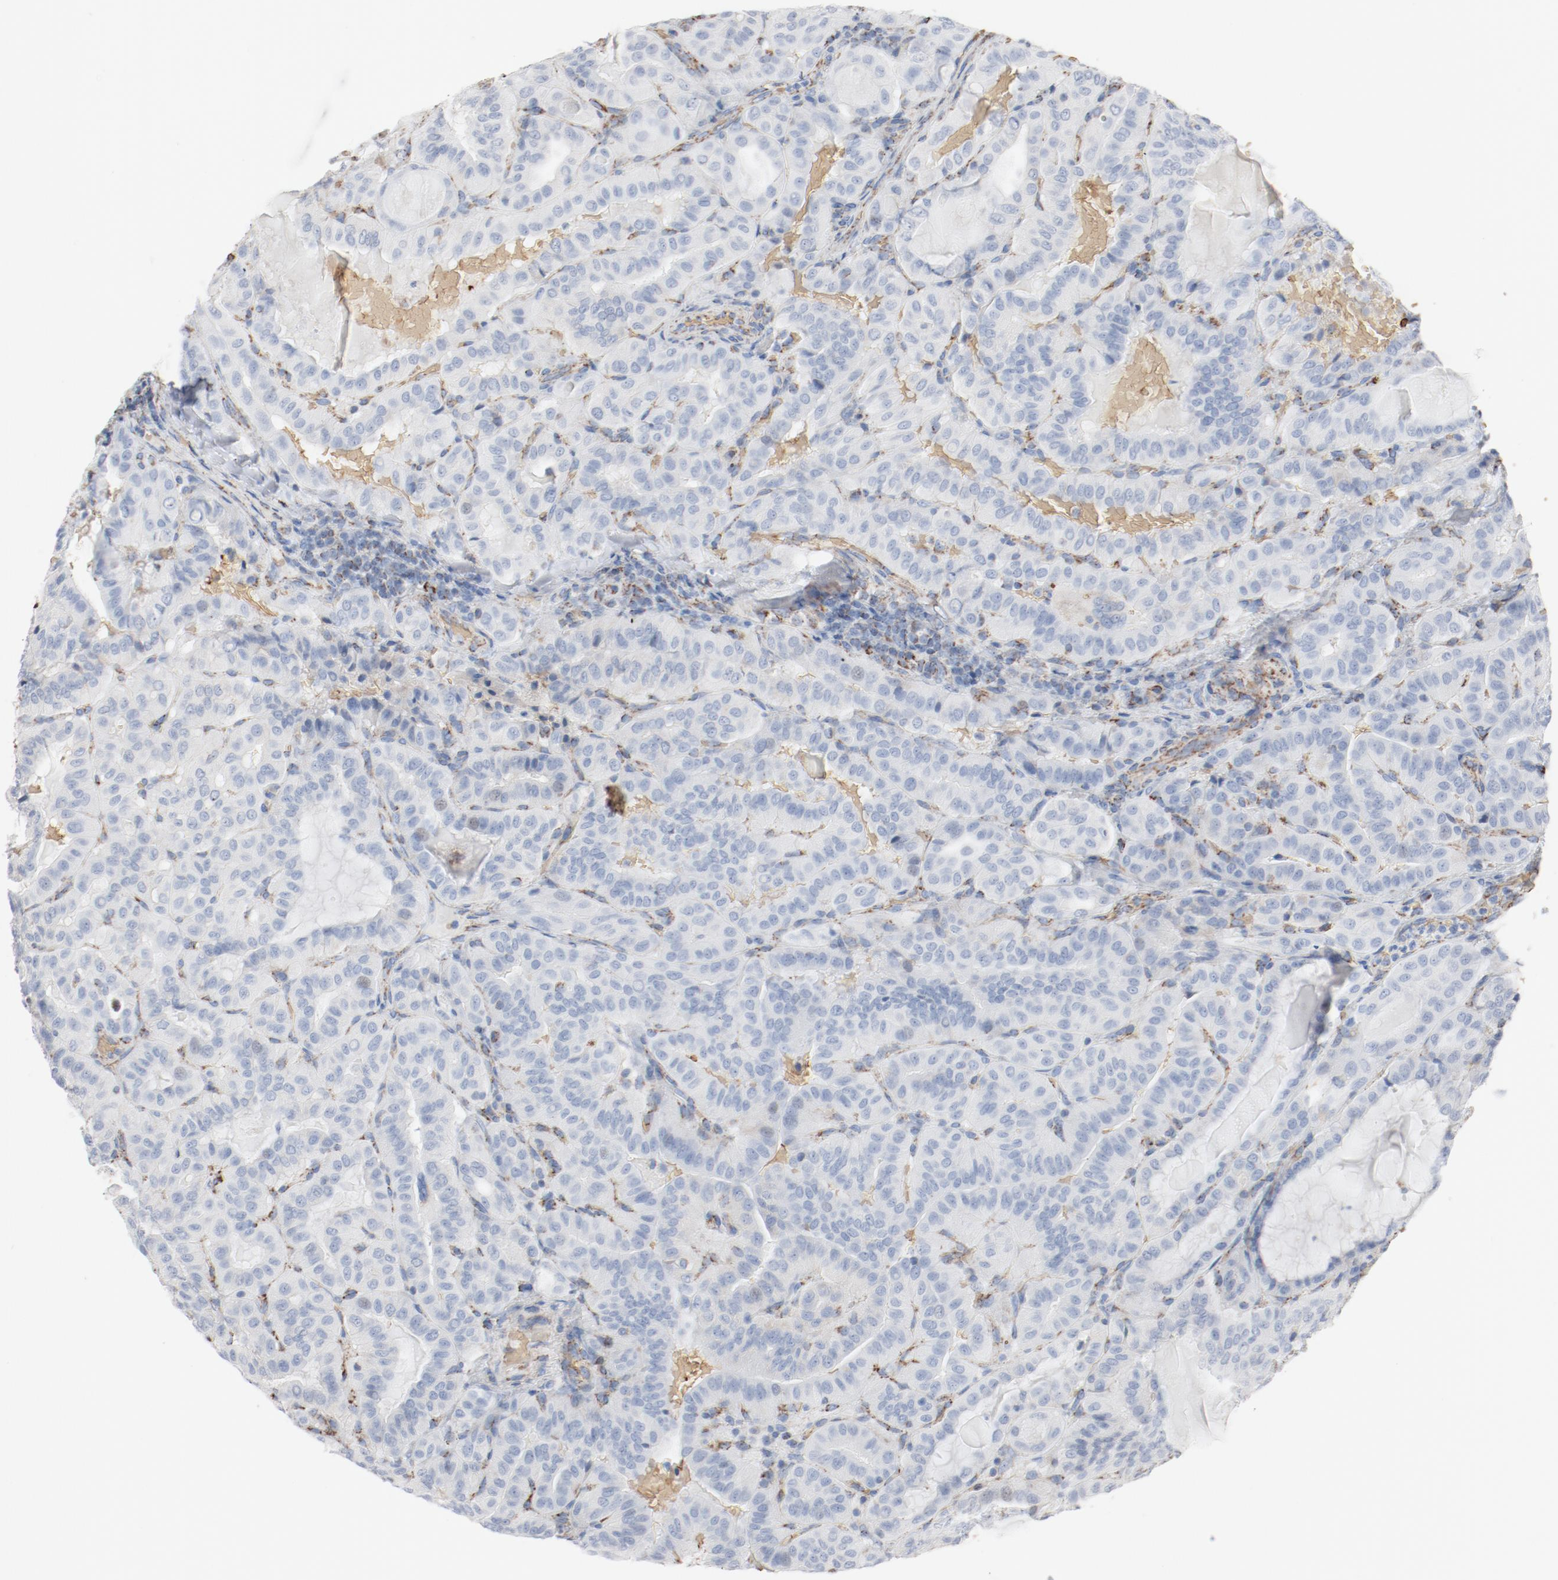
{"staining": {"intensity": "negative", "quantity": "none", "location": "none"}, "tissue": "thyroid cancer", "cell_type": "Tumor cells", "image_type": "cancer", "snomed": [{"axis": "morphology", "description": "Papillary adenocarcinoma, NOS"}, {"axis": "topography", "description": "Thyroid gland"}], "caption": "The micrograph shows no significant expression in tumor cells of thyroid cancer (papillary adenocarcinoma).", "gene": "NDUFB8", "patient": {"sex": "male", "age": 77}}